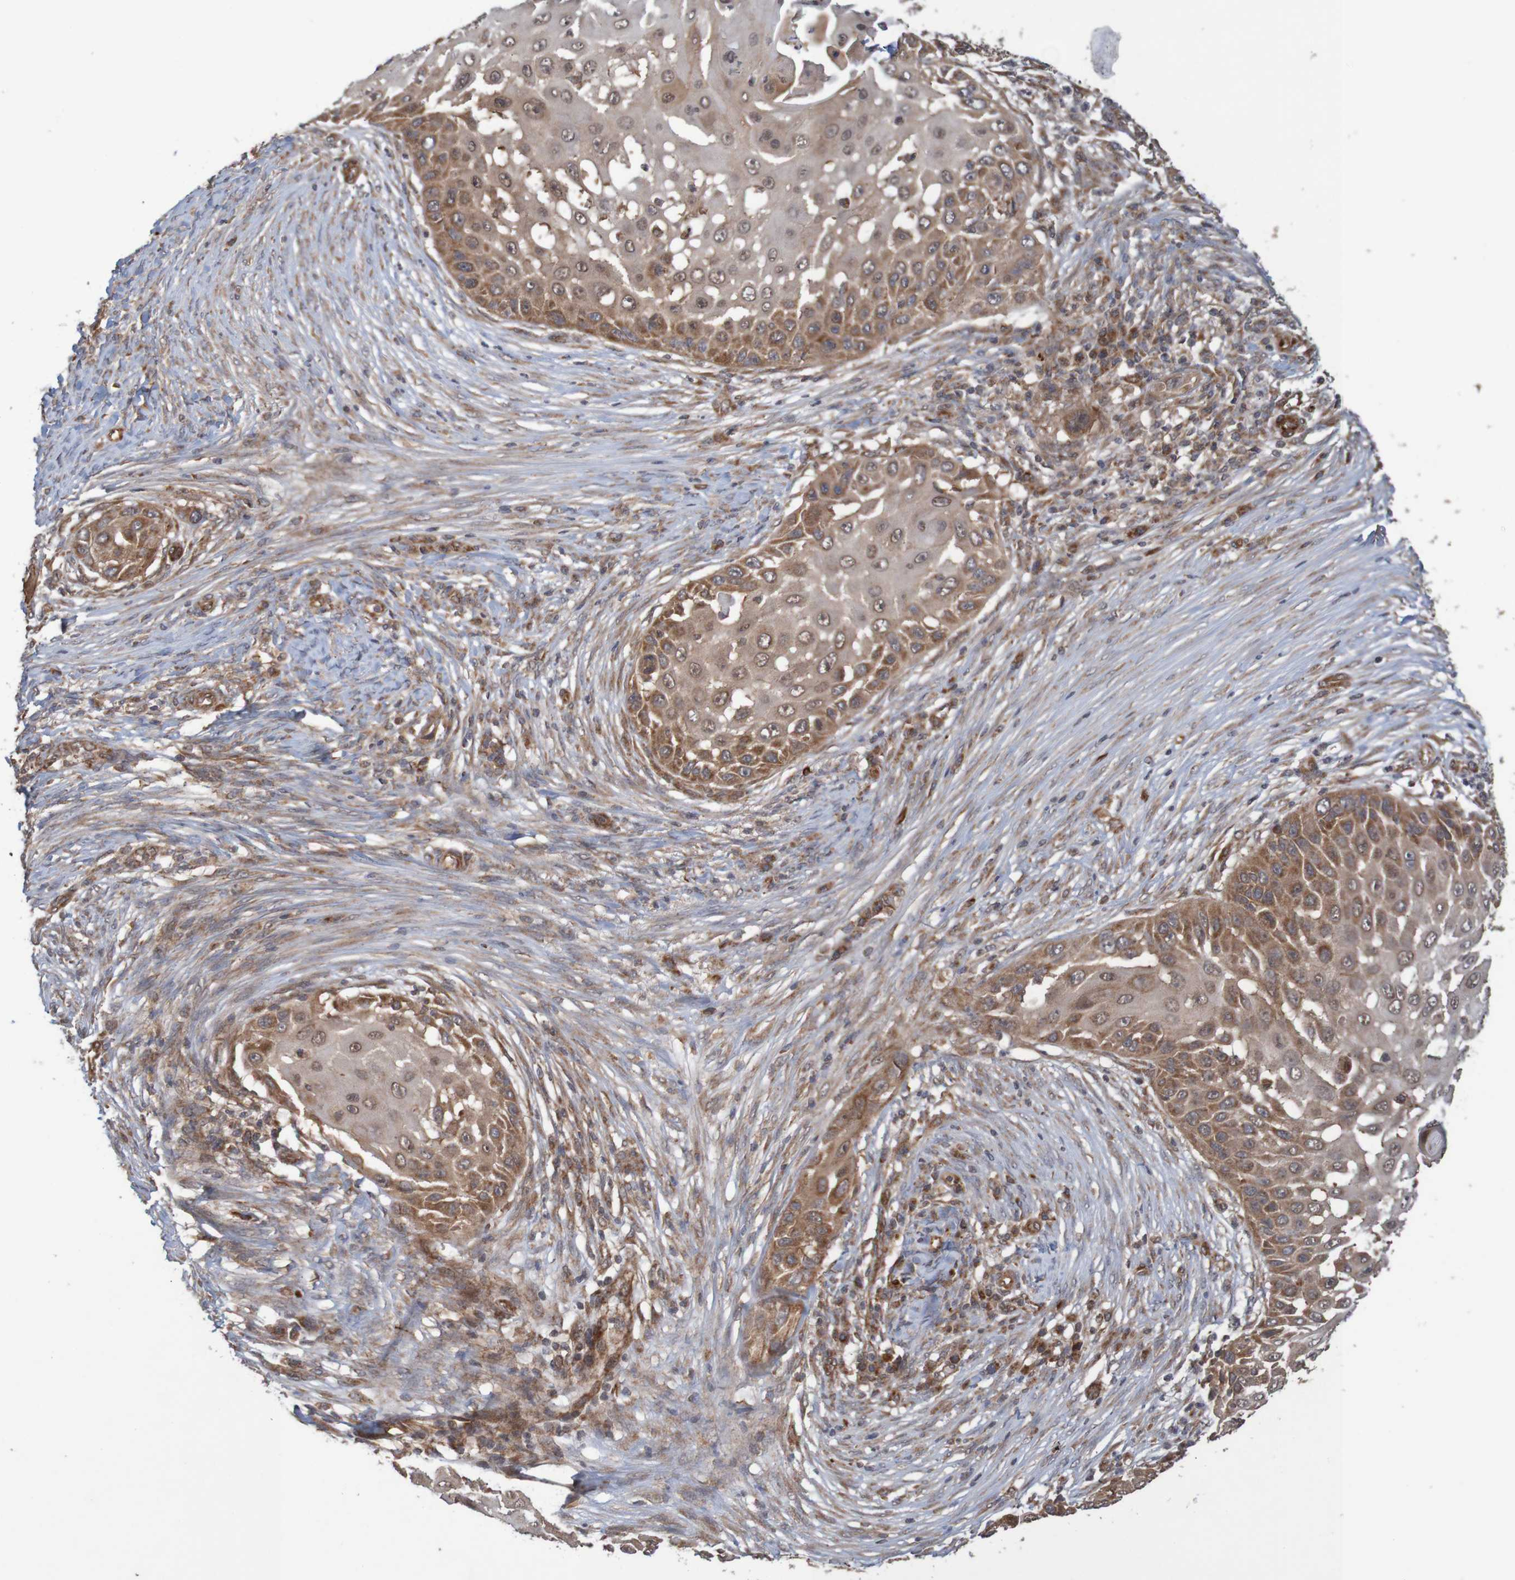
{"staining": {"intensity": "moderate", "quantity": ">75%", "location": "cytoplasmic/membranous"}, "tissue": "skin cancer", "cell_type": "Tumor cells", "image_type": "cancer", "snomed": [{"axis": "morphology", "description": "Squamous cell carcinoma, NOS"}, {"axis": "topography", "description": "Skin"}], "caption": "Skin squamous cell carcinoma was stained to show a protein in brown. There is medium levels of moderate cytoplasmic/membranous positivity in approximately >75% of tumor cells.", "gene": "MRPL52", "patient": {"sex": "female", "age": 44}}